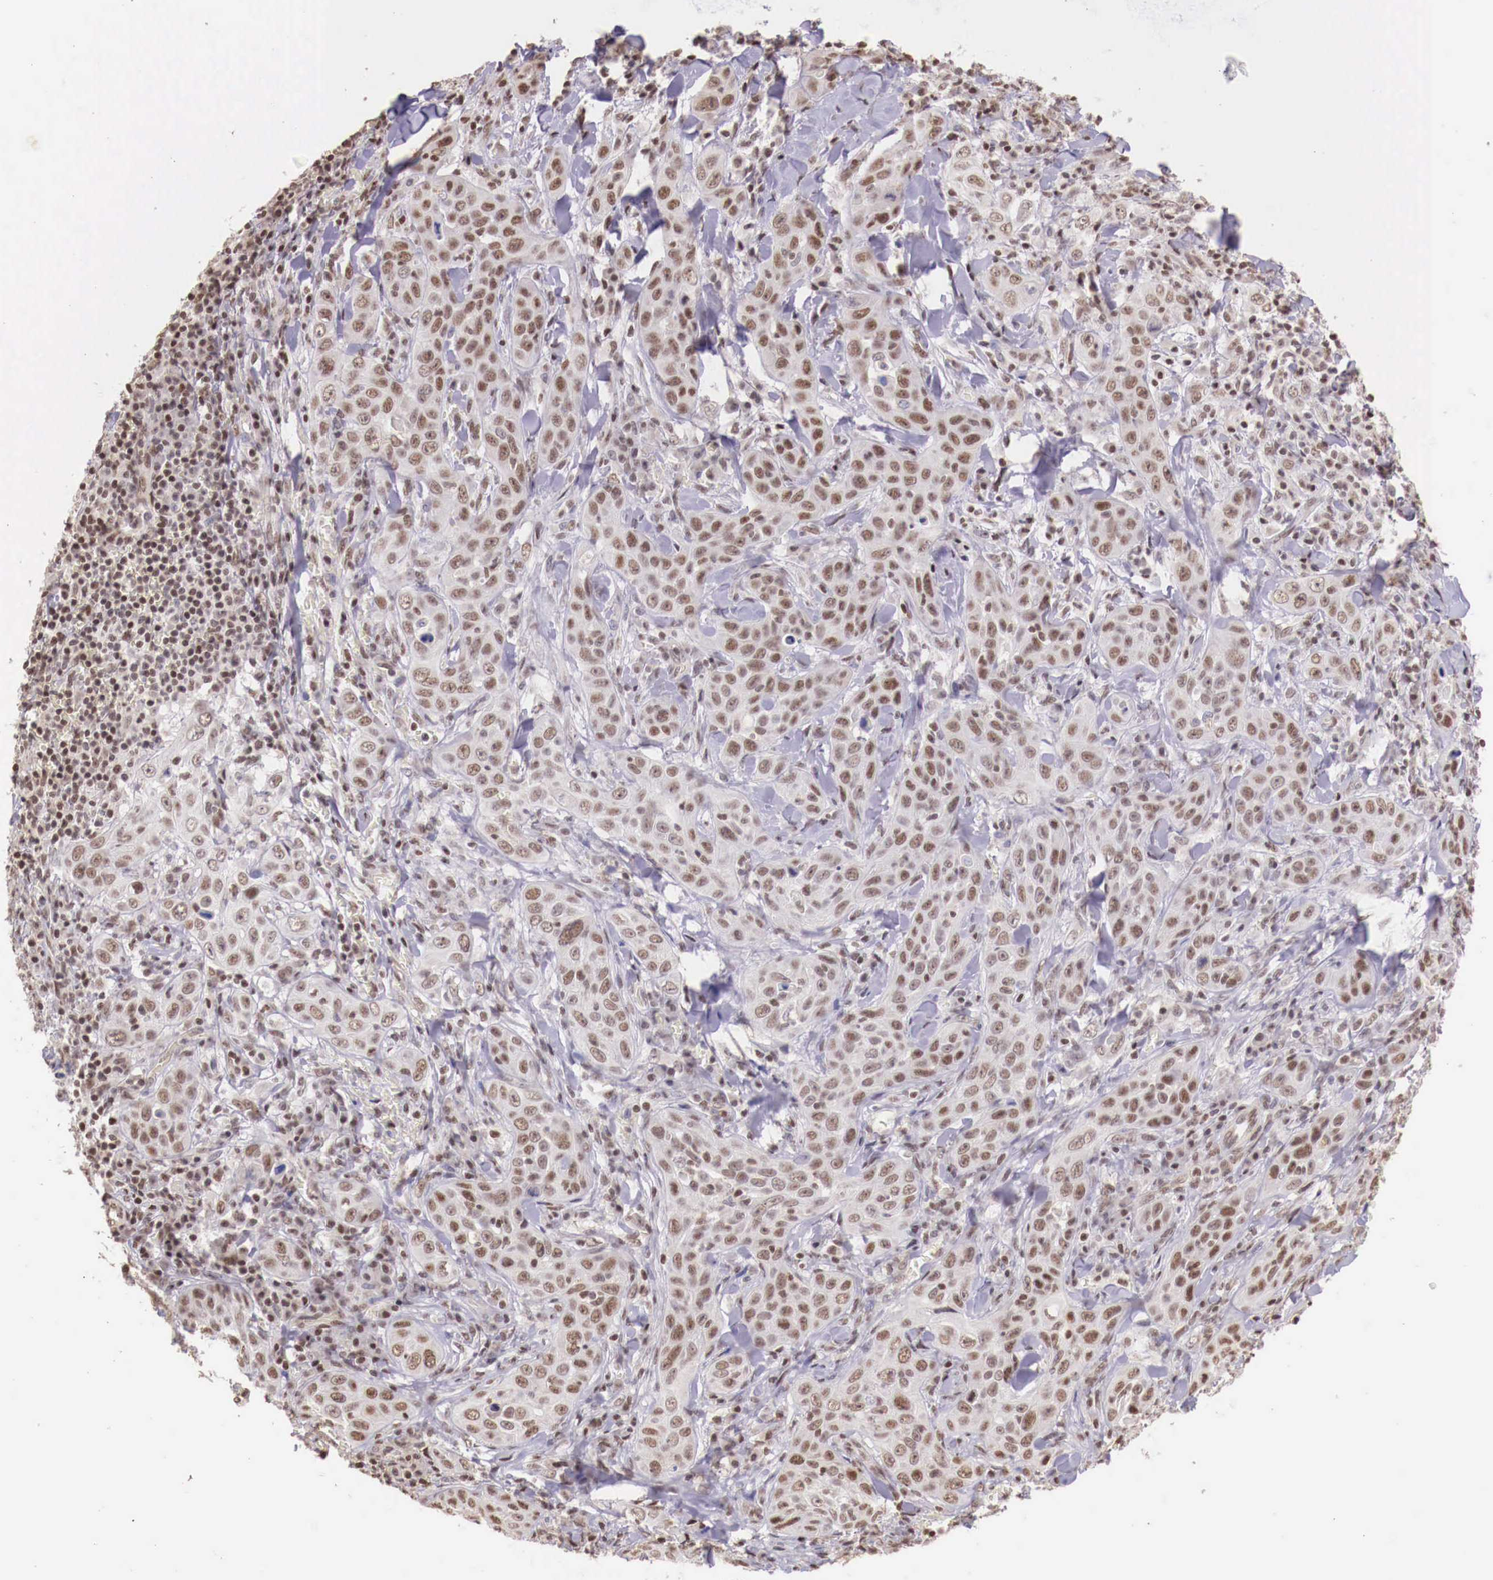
{"staining": {"intensity": "weak", "quantity": "25%-75%", "location": "nuclear"}, "tissue": "skin cancer", "cell_type": "Tumor cells", "image_type": "cancer", "snomed": [{"axis": "morphology", "description": "Squamous cell carcinoma, NOS"}, {"axis": "topography", "description": "Skin"}], "caption": "IHC photomicrograph of neoplastic tissue: skin squamous cell carcinoma stained using immunohistochemistry (IHC) exhibits low levels of weak protein expression localized specifically in the nuclear of tumor cells, appearing as a nuclear brown color.", "gene": "SP1", "patient": {"sex": "male", "age": 84}}